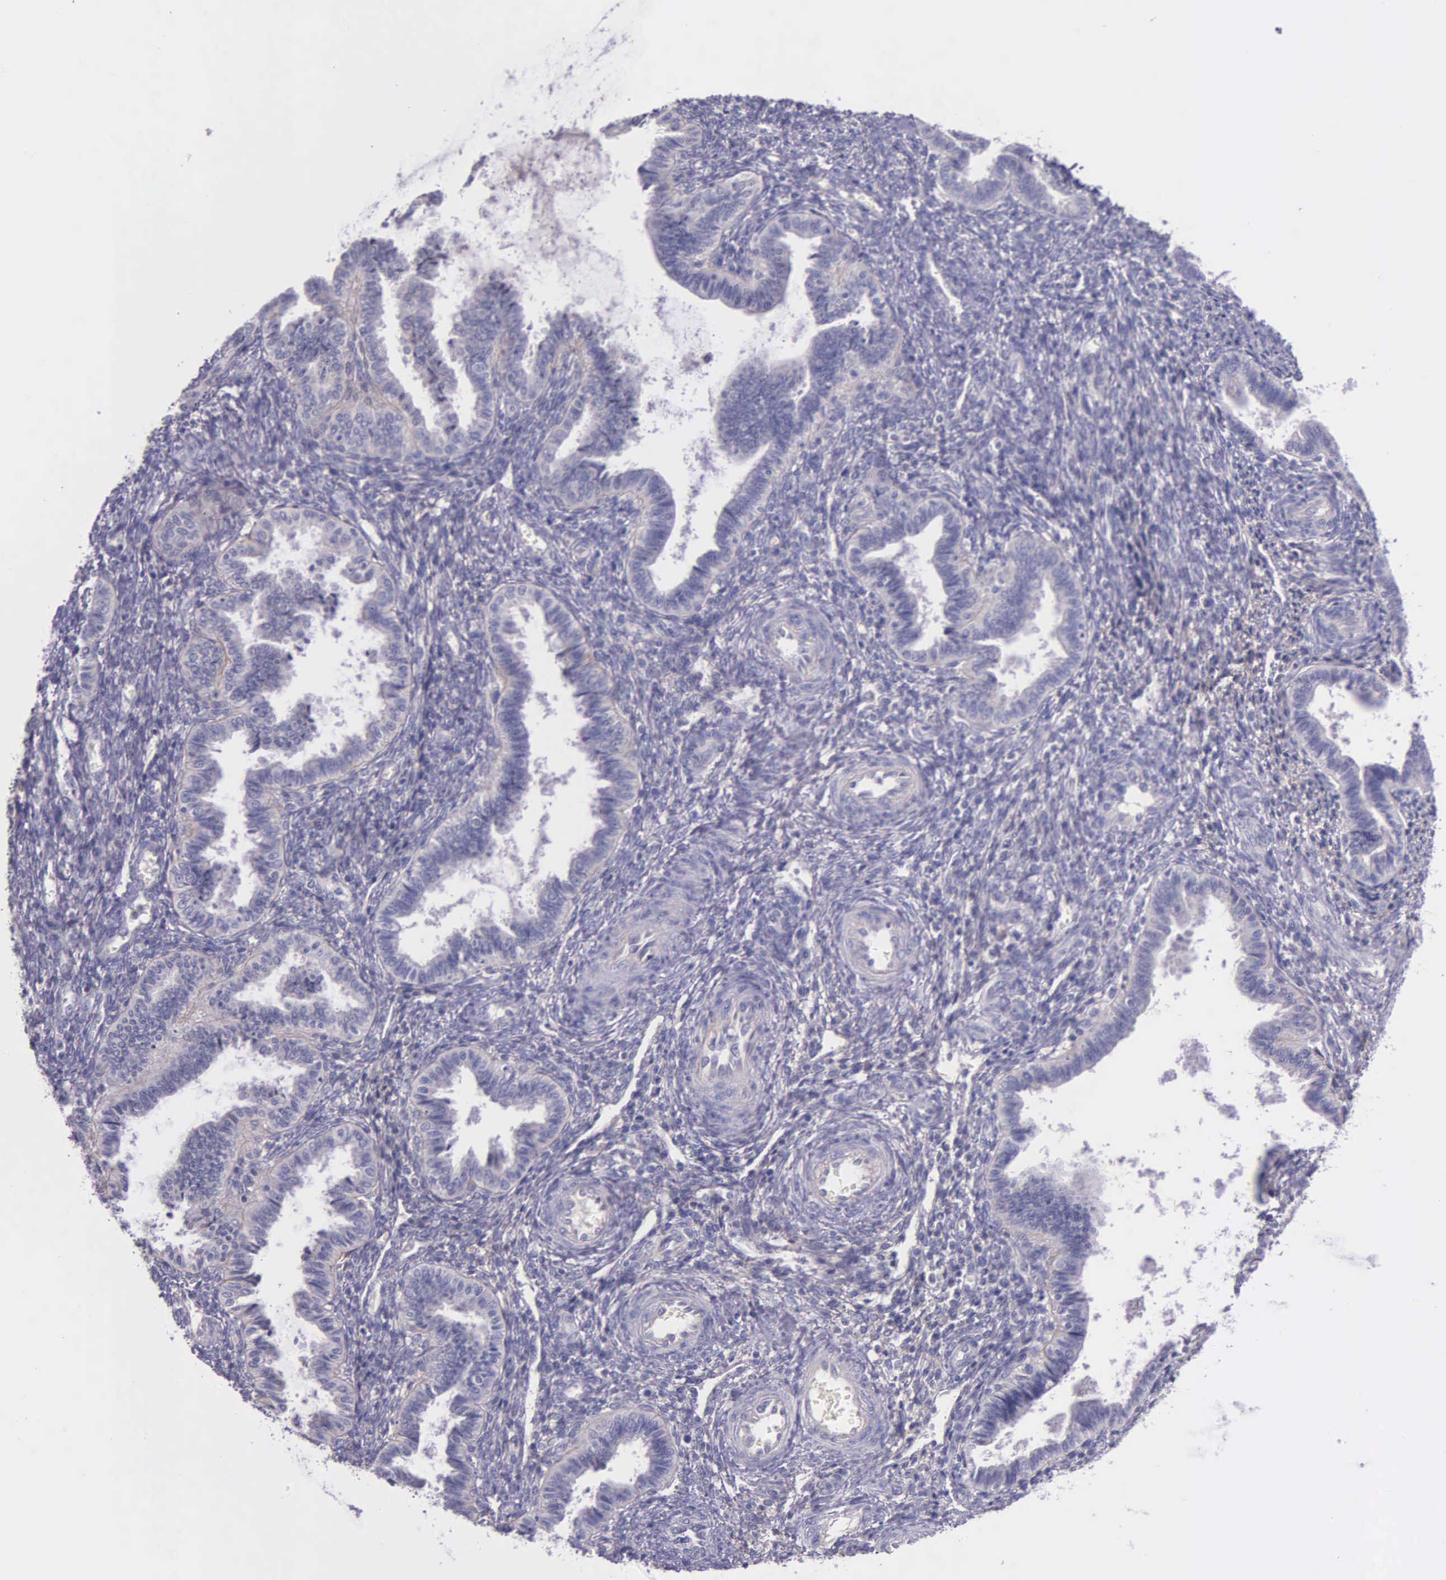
{"staining": {"intensity": "negative", "quantity": "none", "location": "none"}, "tissue": "endometrium", "cell_type": "Cells in endometrial stroma", "image_type": "normal", "snomed": [{"axis": "morphology", "description": "Normal tissue, NOS"}, {"axis": "topography", "description": "Endometrium"}], "caption": "Endometrium was stained to show a protein in brown. There is no significant expression in cells in endometrial stroma.", "gene": "THSD7A", "patient": {"sex": "female", "age": 36}}